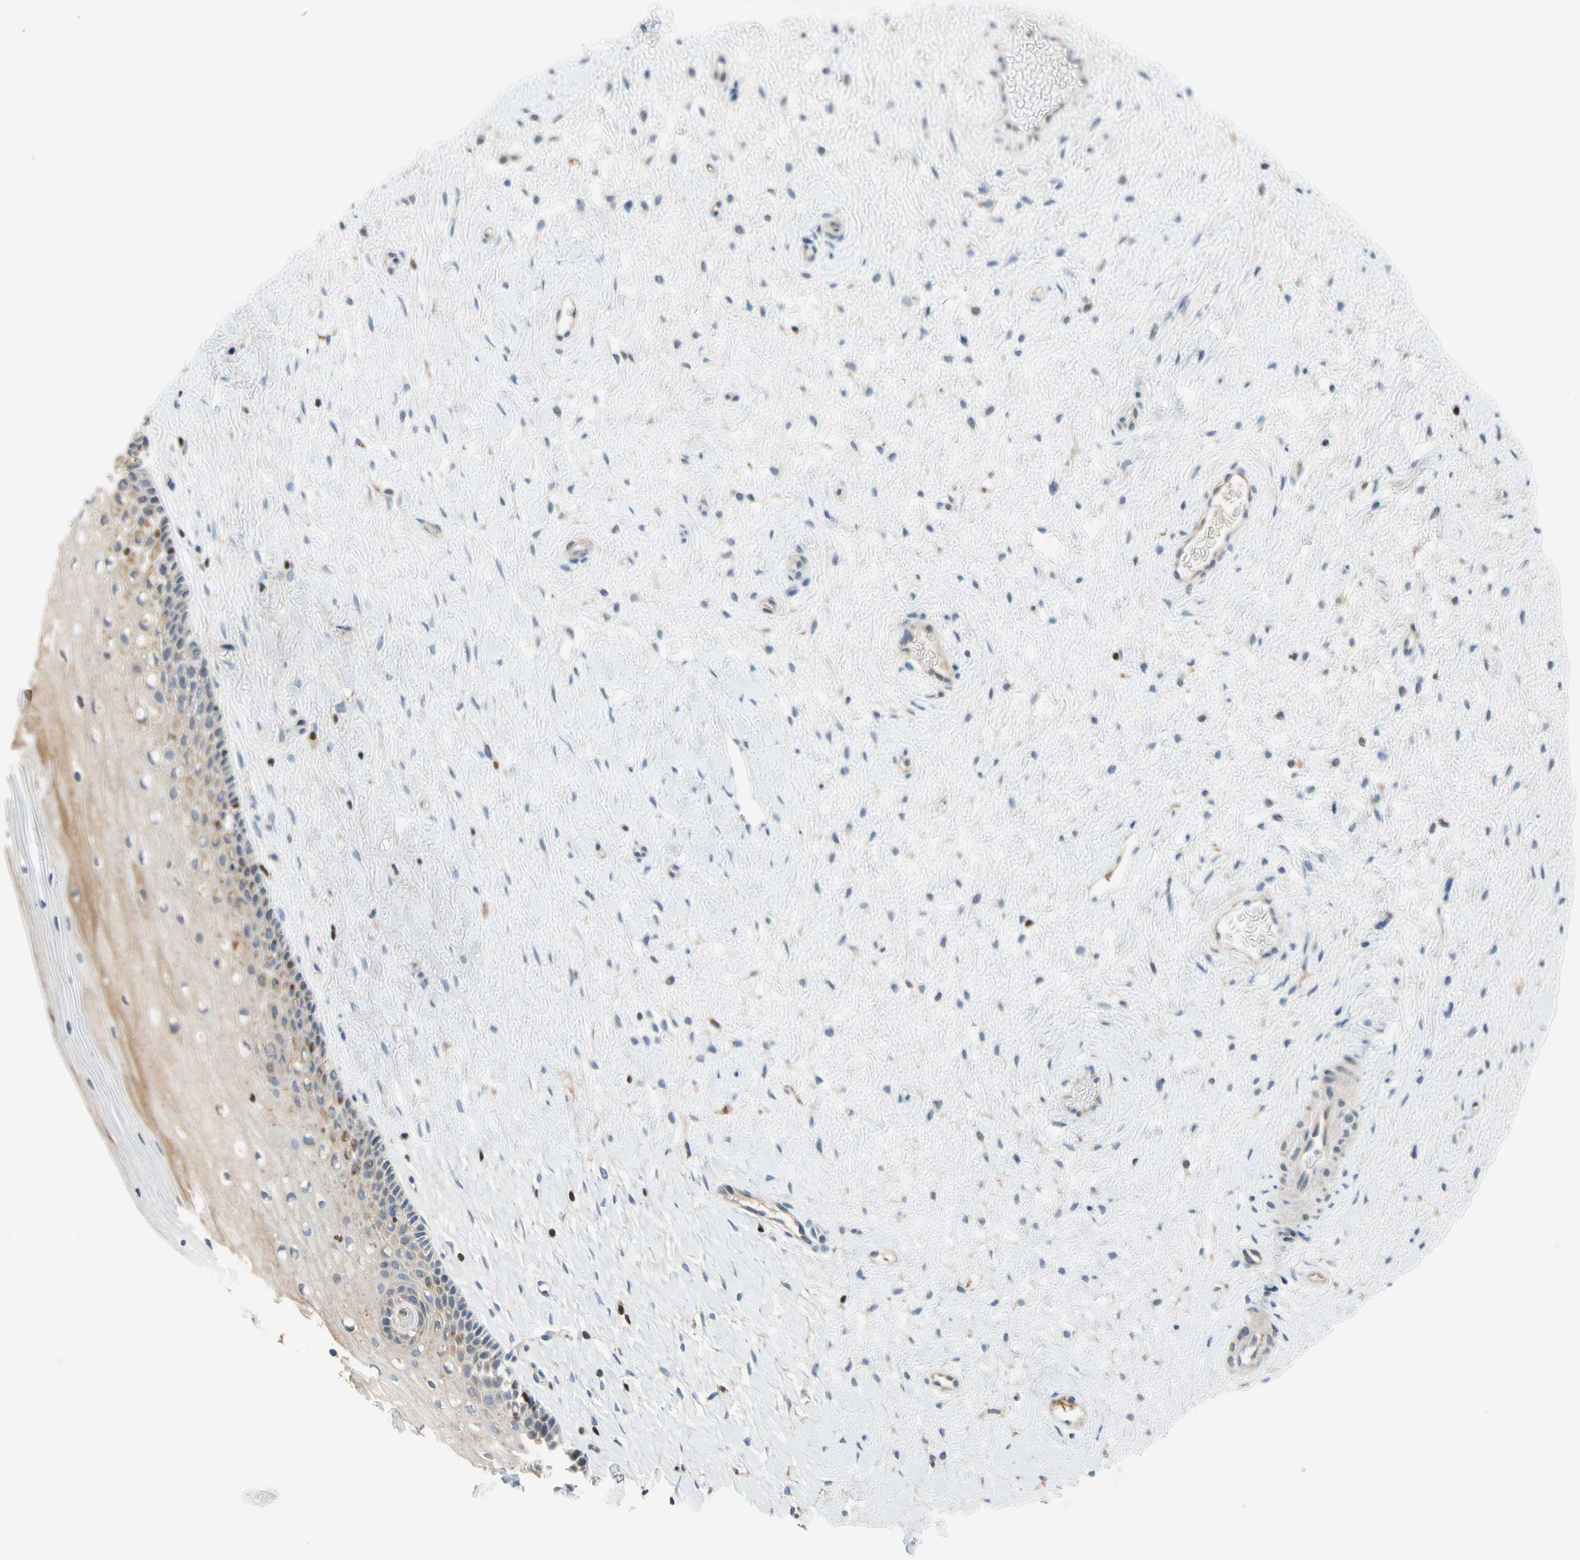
{"staining": {"intensity": "weak", "quantity": "25%-75%", "location": "cytoplasmic/membranous"}, "tissue": "cervix", "cell_type": "Glandular cells", "image_type": "normal", "snomed": [{"axis": "morphology", "description": "Normal tissue, NOS"}, {"axis": "topography", "description": "Cervix"}], "caption": "Weak cytoplasmic/membranous protein positivity is identified in approximately 25%-75% of glandular cells in cervix. Immunohistochemistry (ihc) stains the protein of interest in brown and the nuclei are stained blue.", "gene": "SP140", "patient": {"sex": "female", "age": 39}}